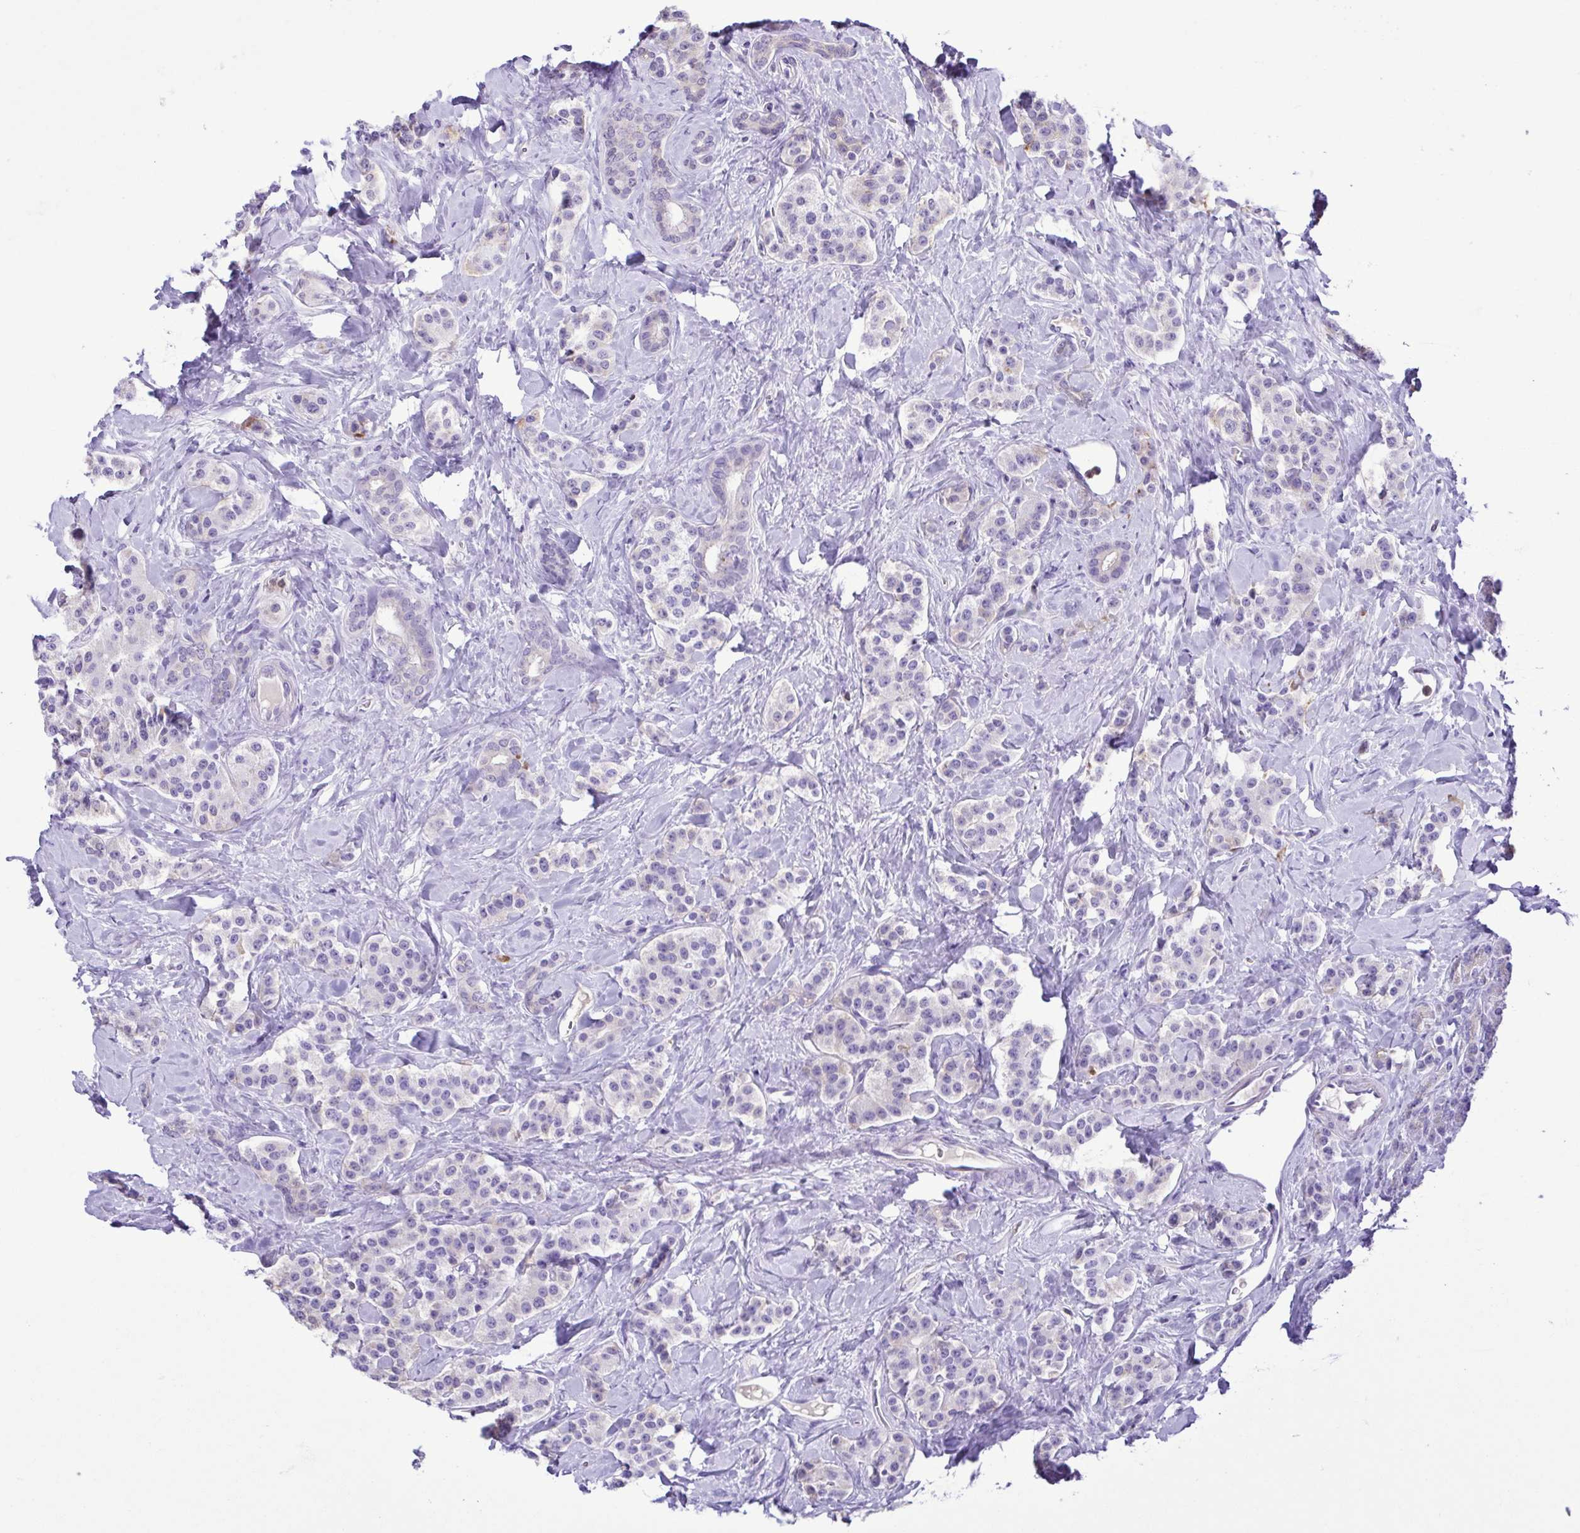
{"staining": {"intensity": "negative", "quantity": "none", "location": "none"}, "tissue": "carcinoid", "cell_type": "Tumor cells", "image_type": "cancer", "snomed": [{"axis": "morphology", "description": "Normal tissue, NOS"}, {"axis": "morphology", "description": "Carcinoid, malignant, NOS"}, {"axis": "topography", "description": "Pancreas"}], "caption": "The image demonstrates no significant expression in tumor cells of carcinoid.", "gene": "CBY2", "patient": {"sex": "male", "age": 36}}